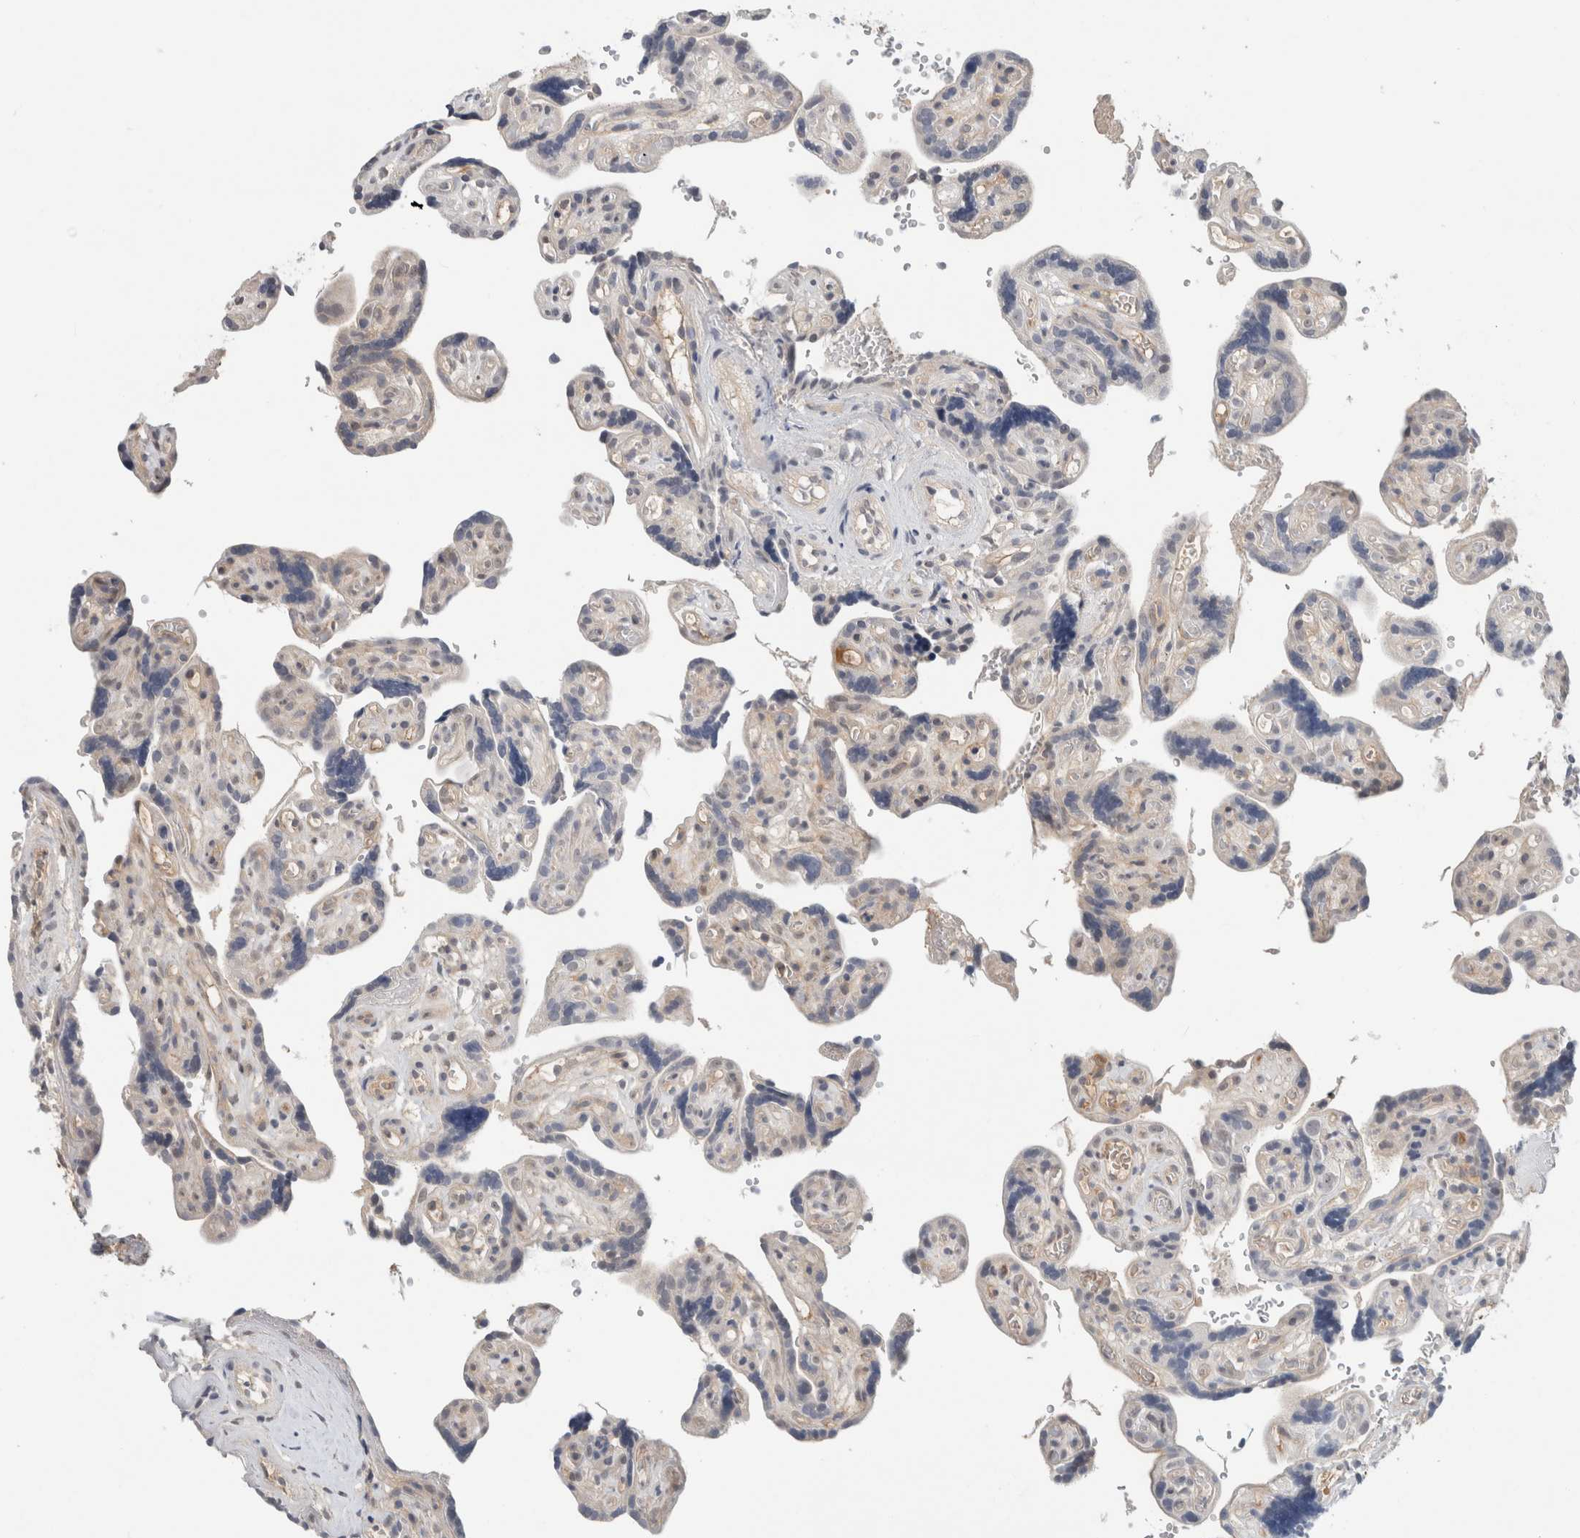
{"staining": {"intensity": "negative", "quantity": "none", "location": "none"}, "tissue": "placenta", "cell_type": "Decidual cells", "image_type": "normal", "snomed": [{"axis": "morphology", "description": "Normal tissue, NOS"}, {"axis": "topography", "description": "Placenta"}], "caption": "Protein analysis of benign placenta demonstrates no significant expression in decidual cells.", "gene": "HCN3", "patient": {"sex": "female", "age": 30}}